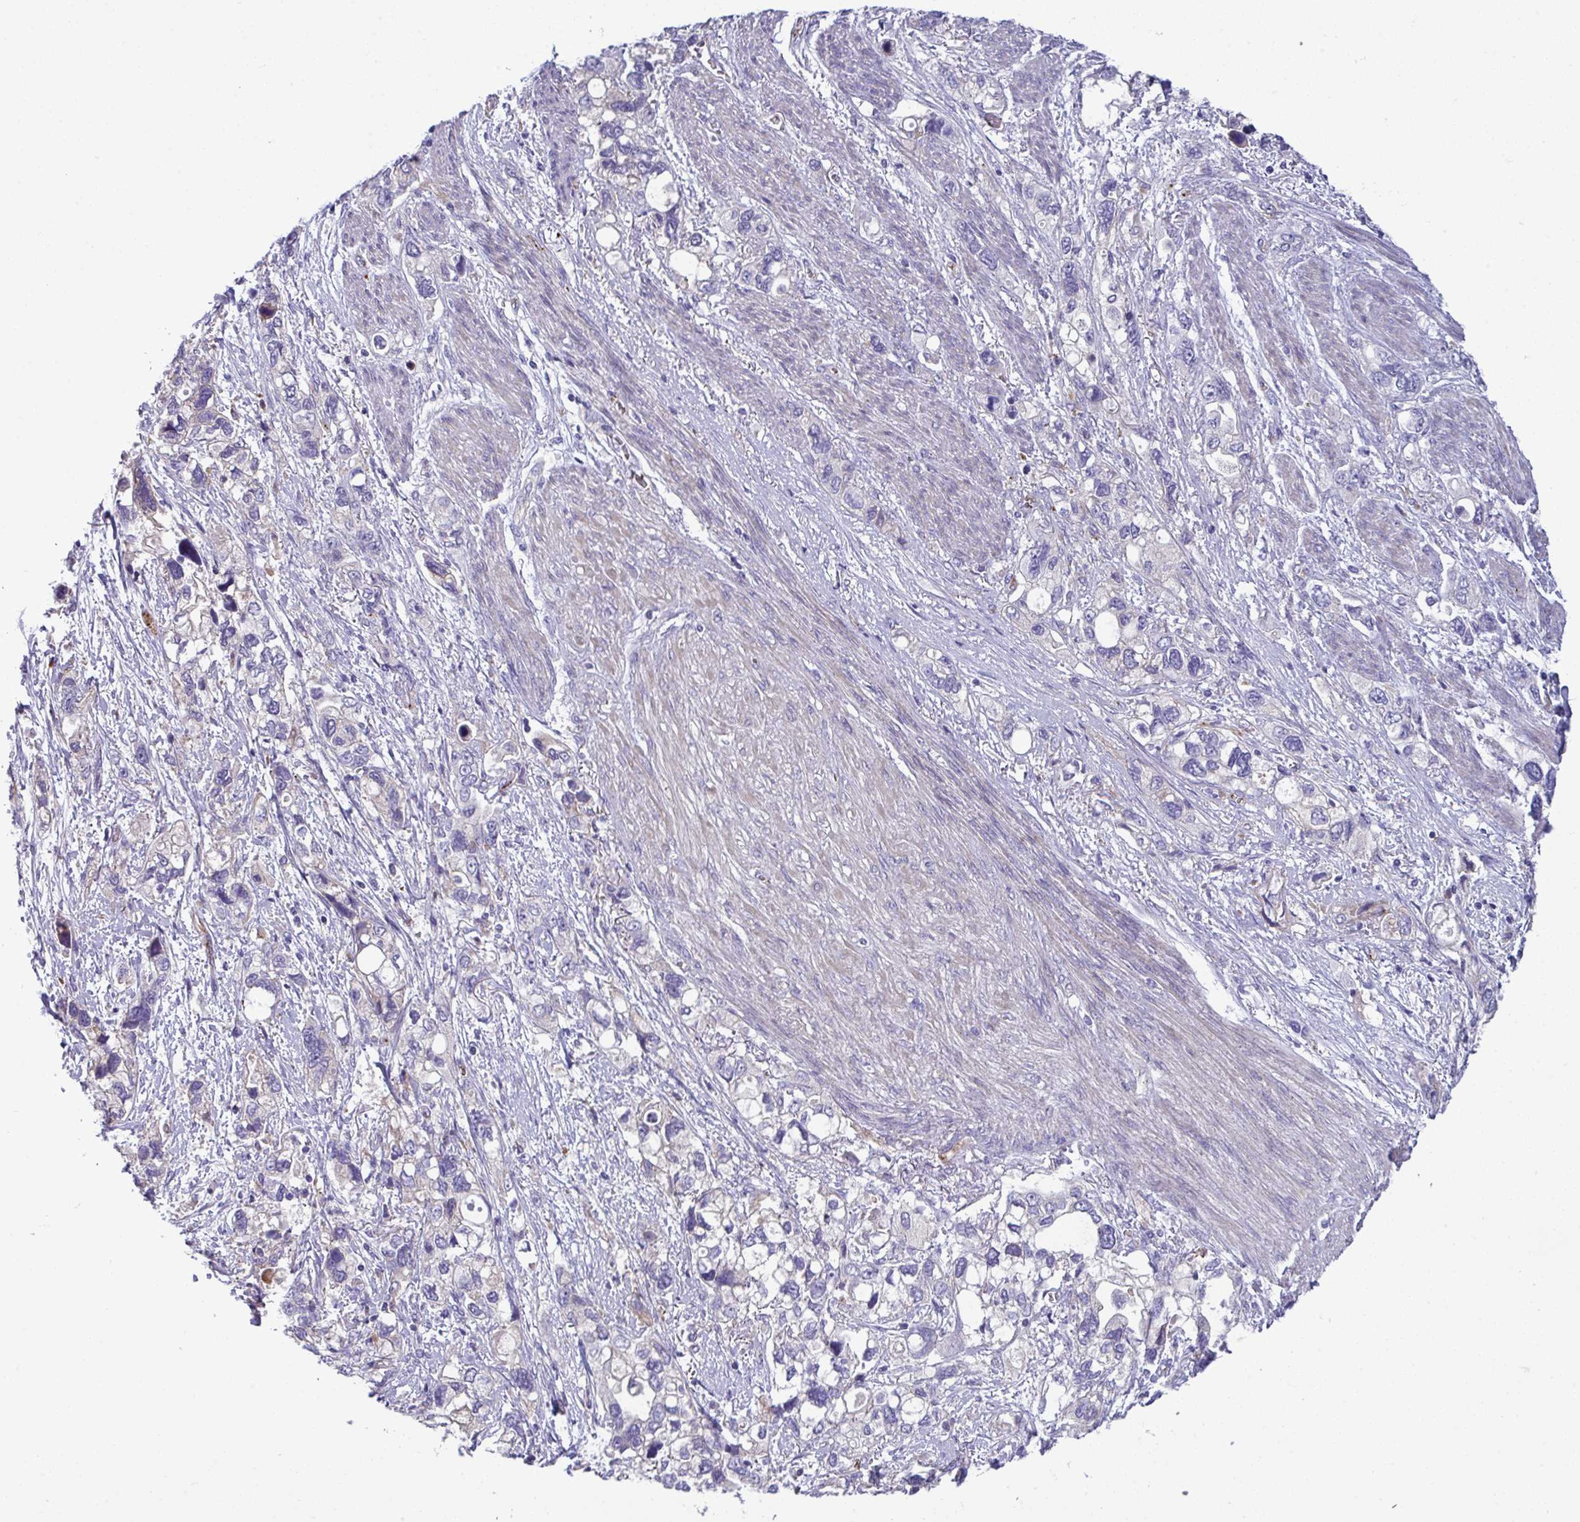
{"staining": {"intensity": "negative", "quantity": "none", "location": "none"}, "tissue": "stomach cancer", "cell_type": "Tumor cells", "image_type": "cancer", "snomed": [{"axis": "morphology", "description": "Adenocarcinoma, NOS"}, {"axis": "topography", "description": "Stomach, upper"}], "caption": "Histopathology image shows no significant protein positivity in tumor cells of stomach cancer (adenocarcinoma).", "gene": "TOR1AIP2", "patient": {"sex": "female", "age": 81}}